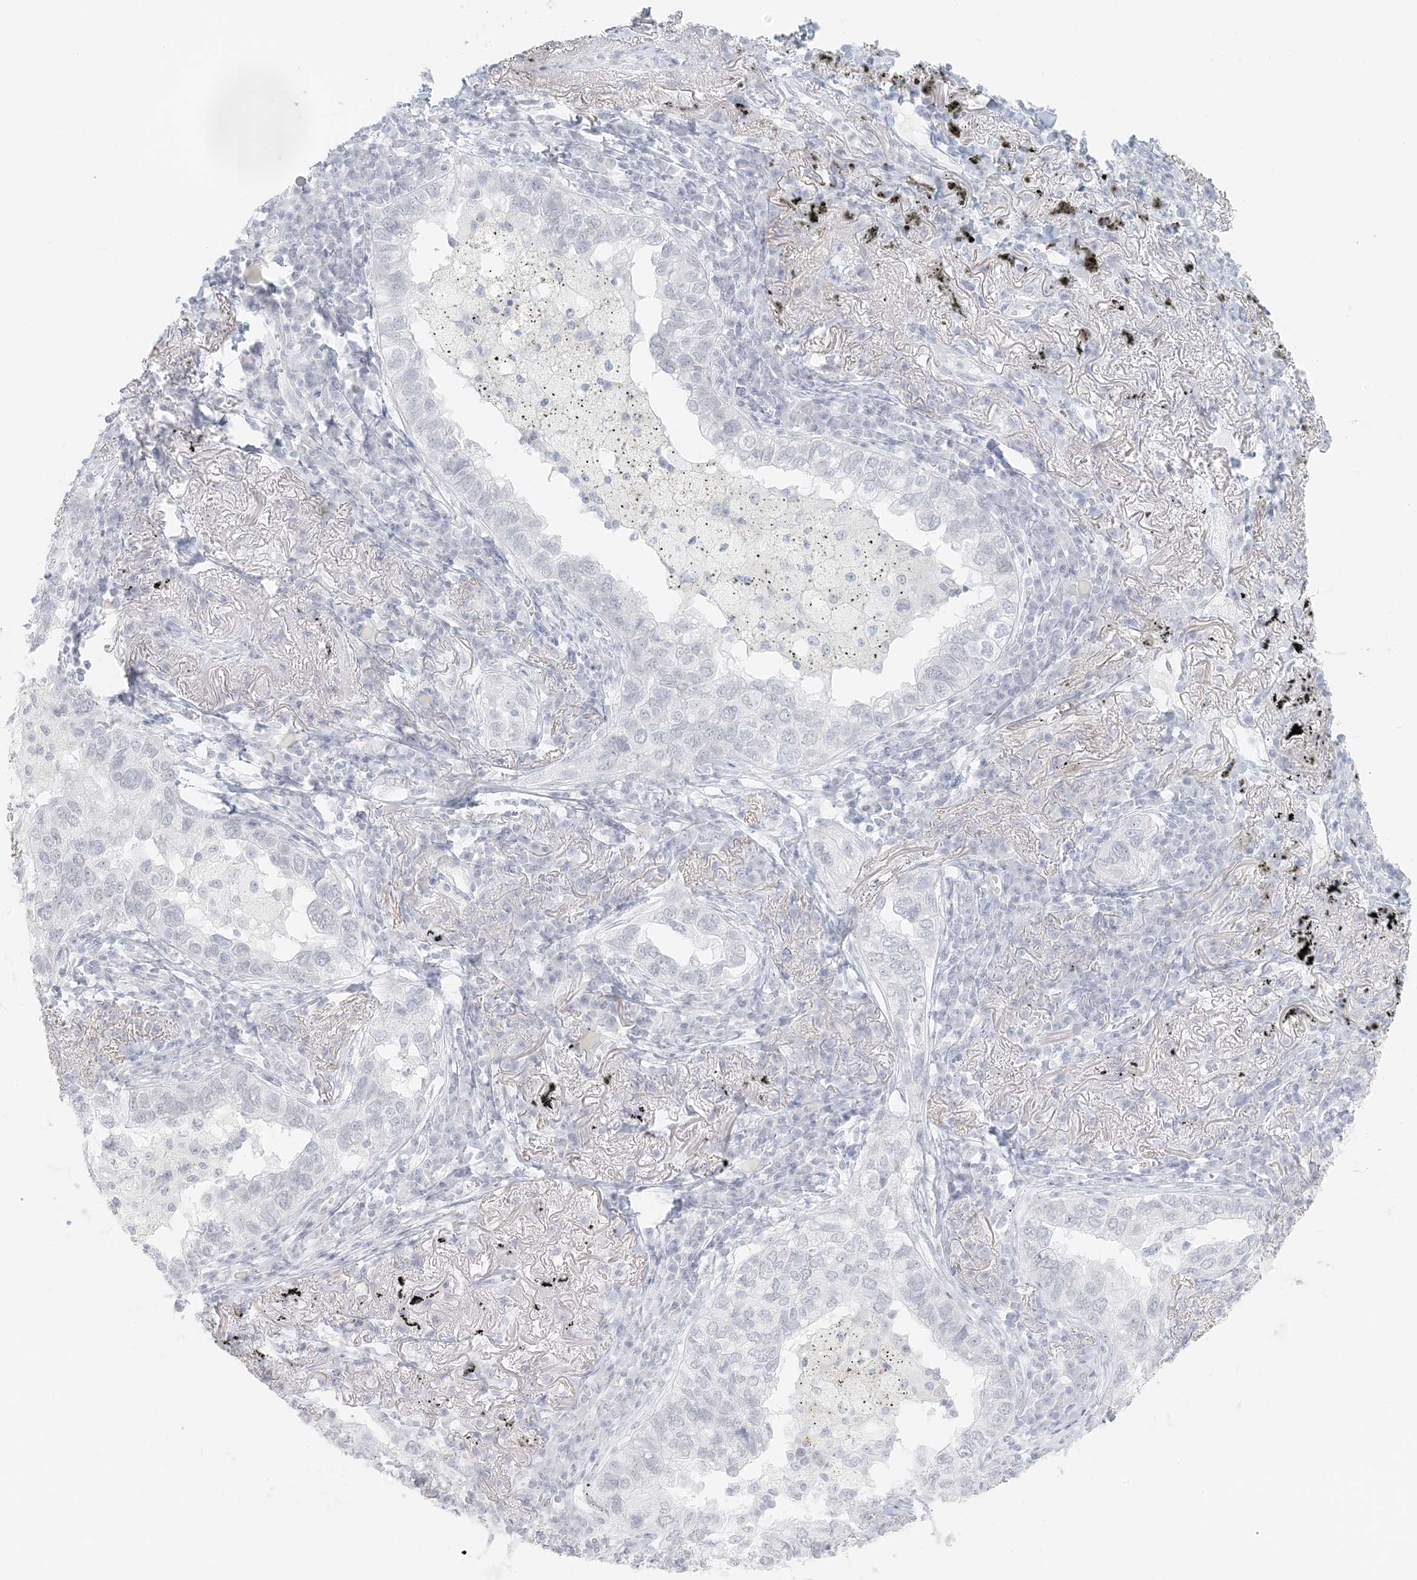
{"staining": {"intensity": "negative", "quantity": "none", "location": "none"}, "tissue": "lung cancer", "cell_type": "Tumor cells", "image_type": "cancer", "snomed": [{"axis": "morphology", "description": "Adenocarcinoma, NOS"}, {"axis": "topography", "description": "Lung"}], "caption": "High magnification brightfield microscopy of lung cancer (adenocarcinoma) stained with DAB (3,3'-diaminobenzidine) (brown) and counterstained with hematoxylin (blue): tumor cells show no significant staining.", "gene": "LIPT1", "patient": {"sex": "male", "age": 65}}